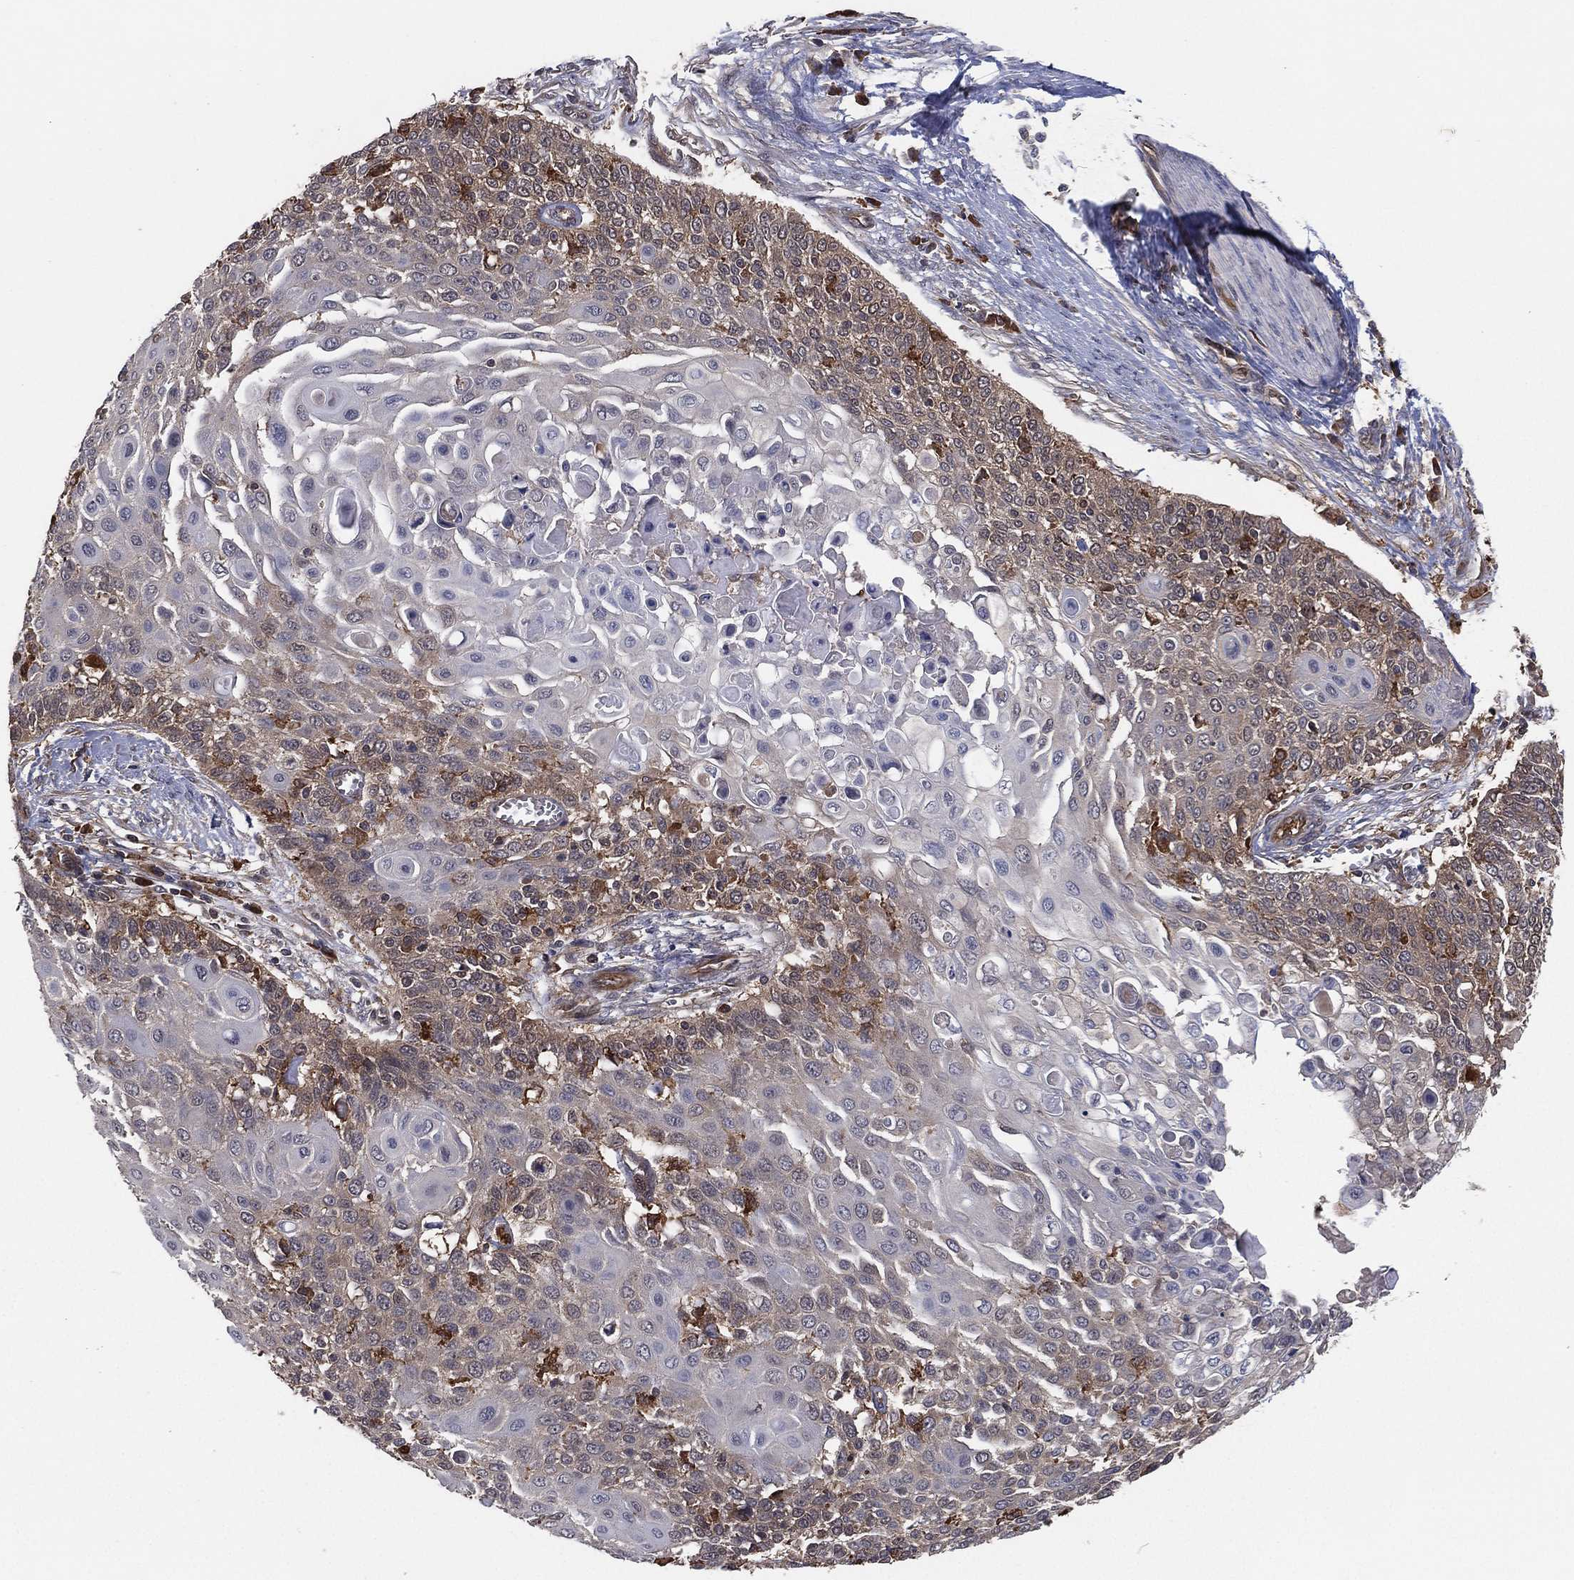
{"staining": {"intensity": "moderate", "quantity": "<25%", "location": "cytoplasmic/membranous"}, "tissue": "cervical cancer", "cell_type": "Tumor cells", "image_type": "cancer", "snomed": [{"axis": "morphology", "description": "Squamous cell carcinoma, NOS"}, {"axis": "topography", "description": "Cervix"}], "caption": "Protein staining exhibits moderate cytoplasmic/membranous positivity in about <25% of tumor cells in cervical cancer.", "gene": "PSMG4", "patient": {"sex": "female", "age": 39}}